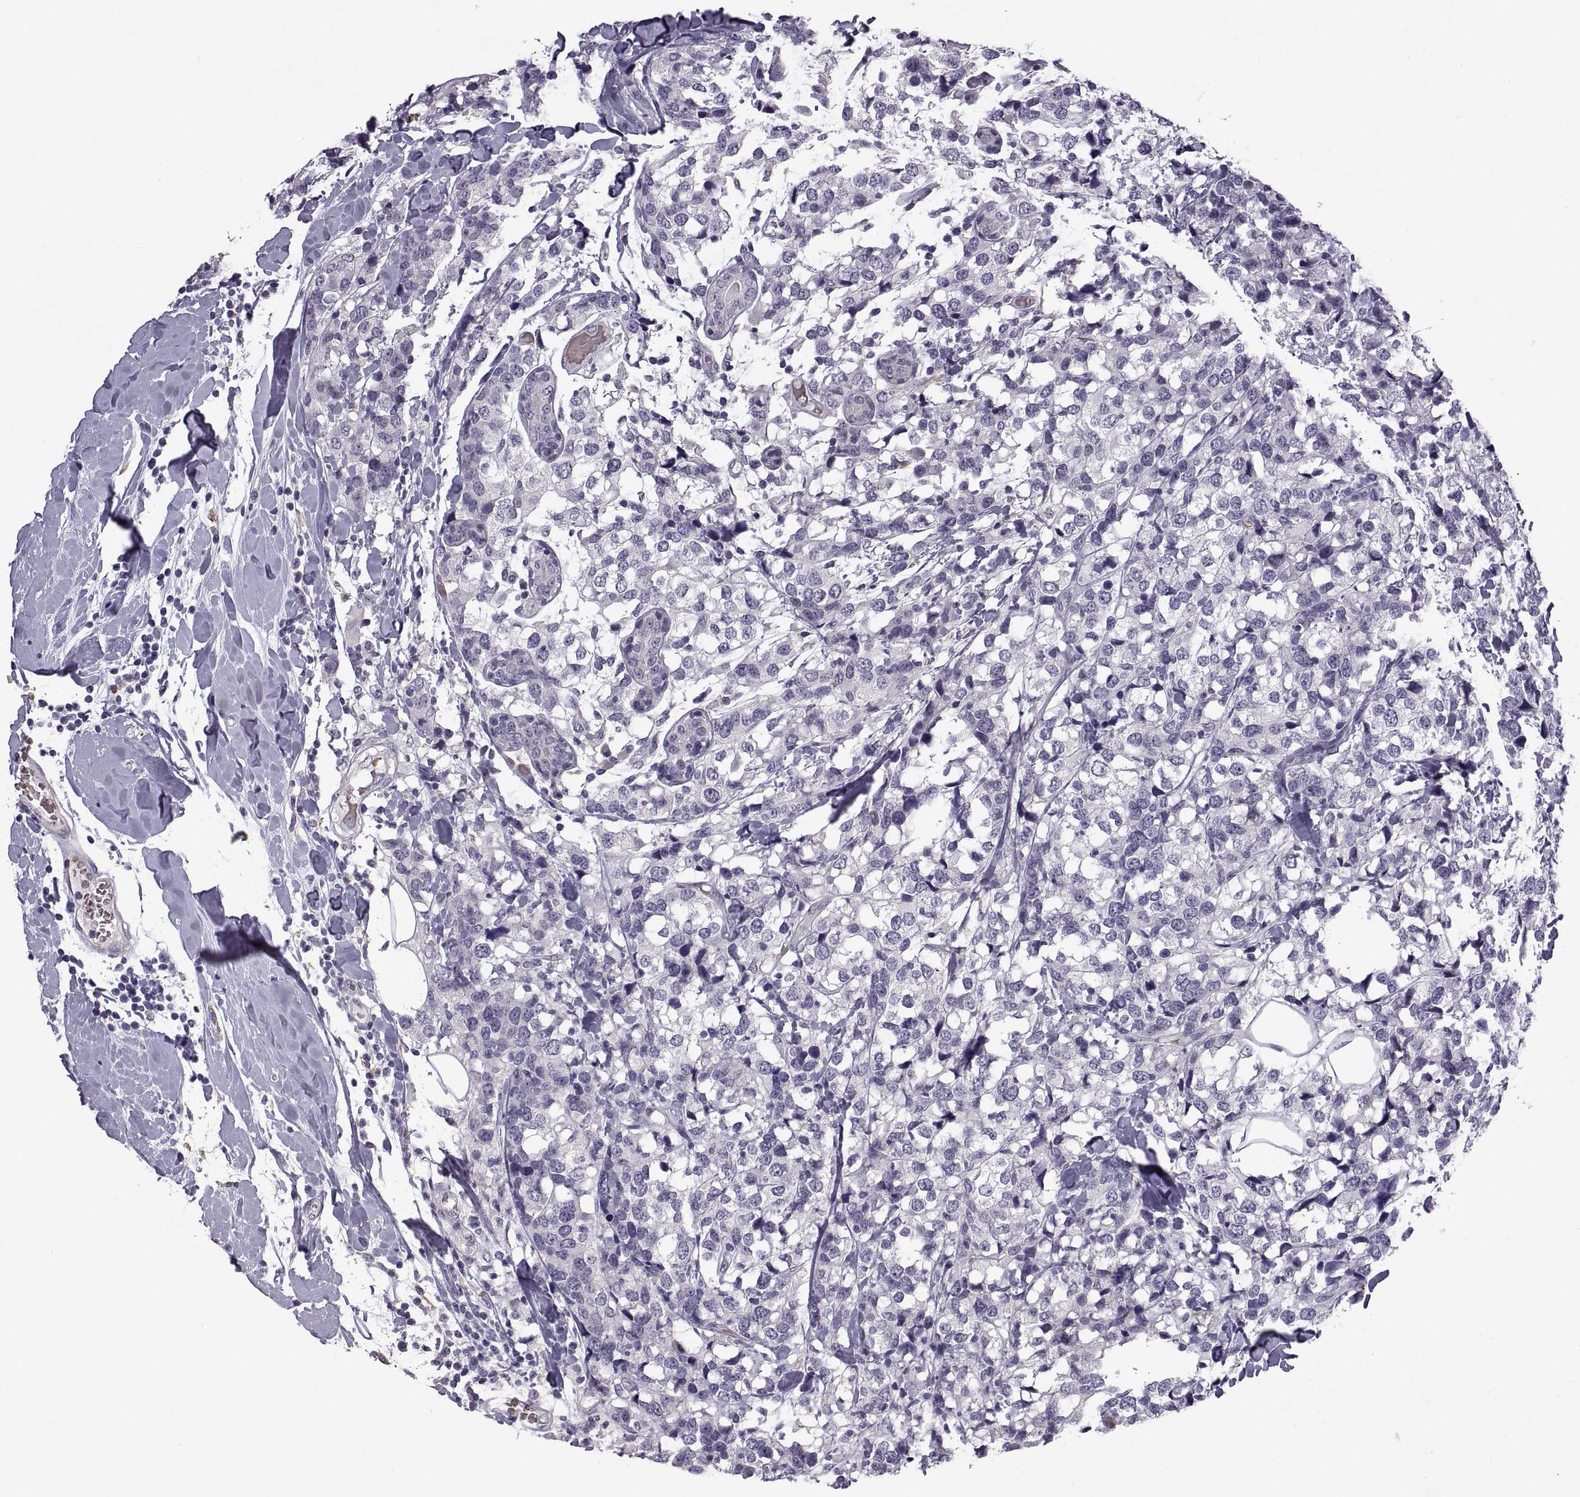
{"staining": {"intensity": "negative", "quantity": "none", "location": "none"}, "tissue": "breast cancer", "cell_type": "Tumor cells", "image_type": "cancer", "snomed": [{"axis": "morphology", "description": "Lobular carcinoma"}, {"axis": "topography", "description": "Breast"}], "caption": "Photomicrograph shows no significant protein expression in tumor cells of lobular carcinoma (breast).", "gene": "MEIOC", "patient": {"sex": "female", "age": 59}}